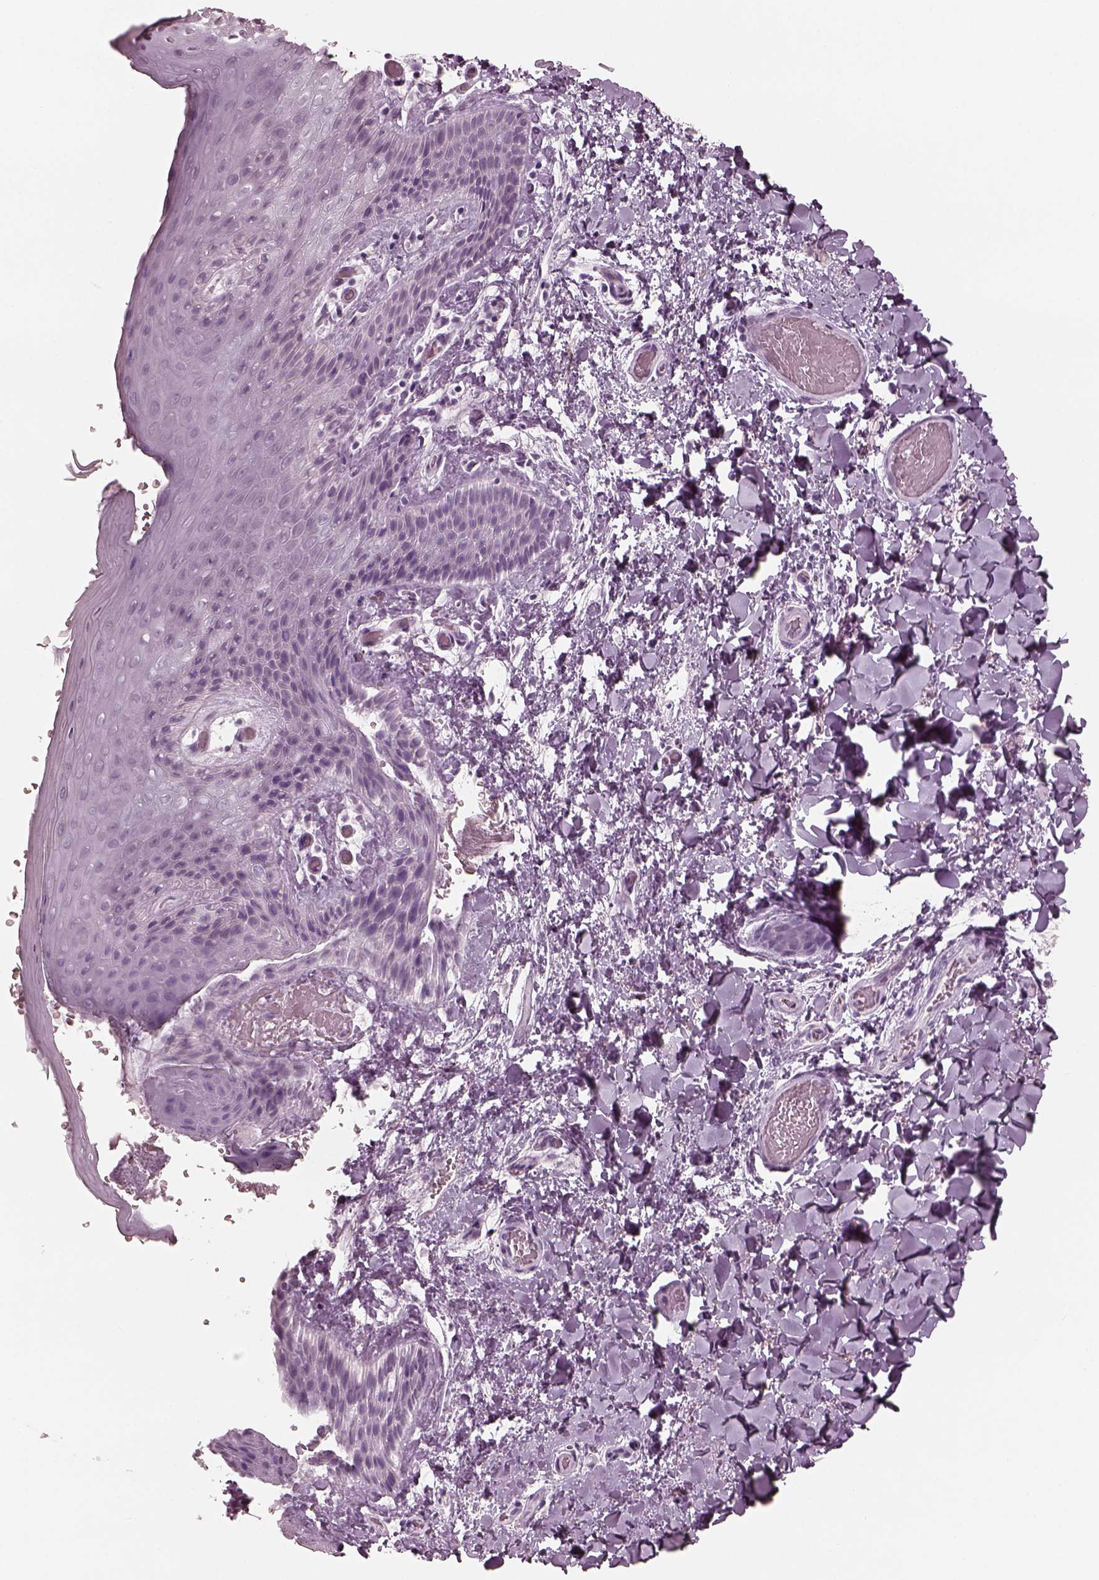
{"staining": {"intensity": "negative", "quantity": "none", "location": "none"}, "tissue": "skin", "cell_type": "Epidermal cells", "image_type": "normal", "snomed": [{"axis": "morphology", "description": "Normal tissue, NOS"}, {"axis": "topography", "description": "Anal"}], "caption": "Human skin stained for a protein using immunohistochemistry exhibits no staining in epidermal cells.", "gene": "C2orf81", "patient": {"sex": "male", "age": 36}}